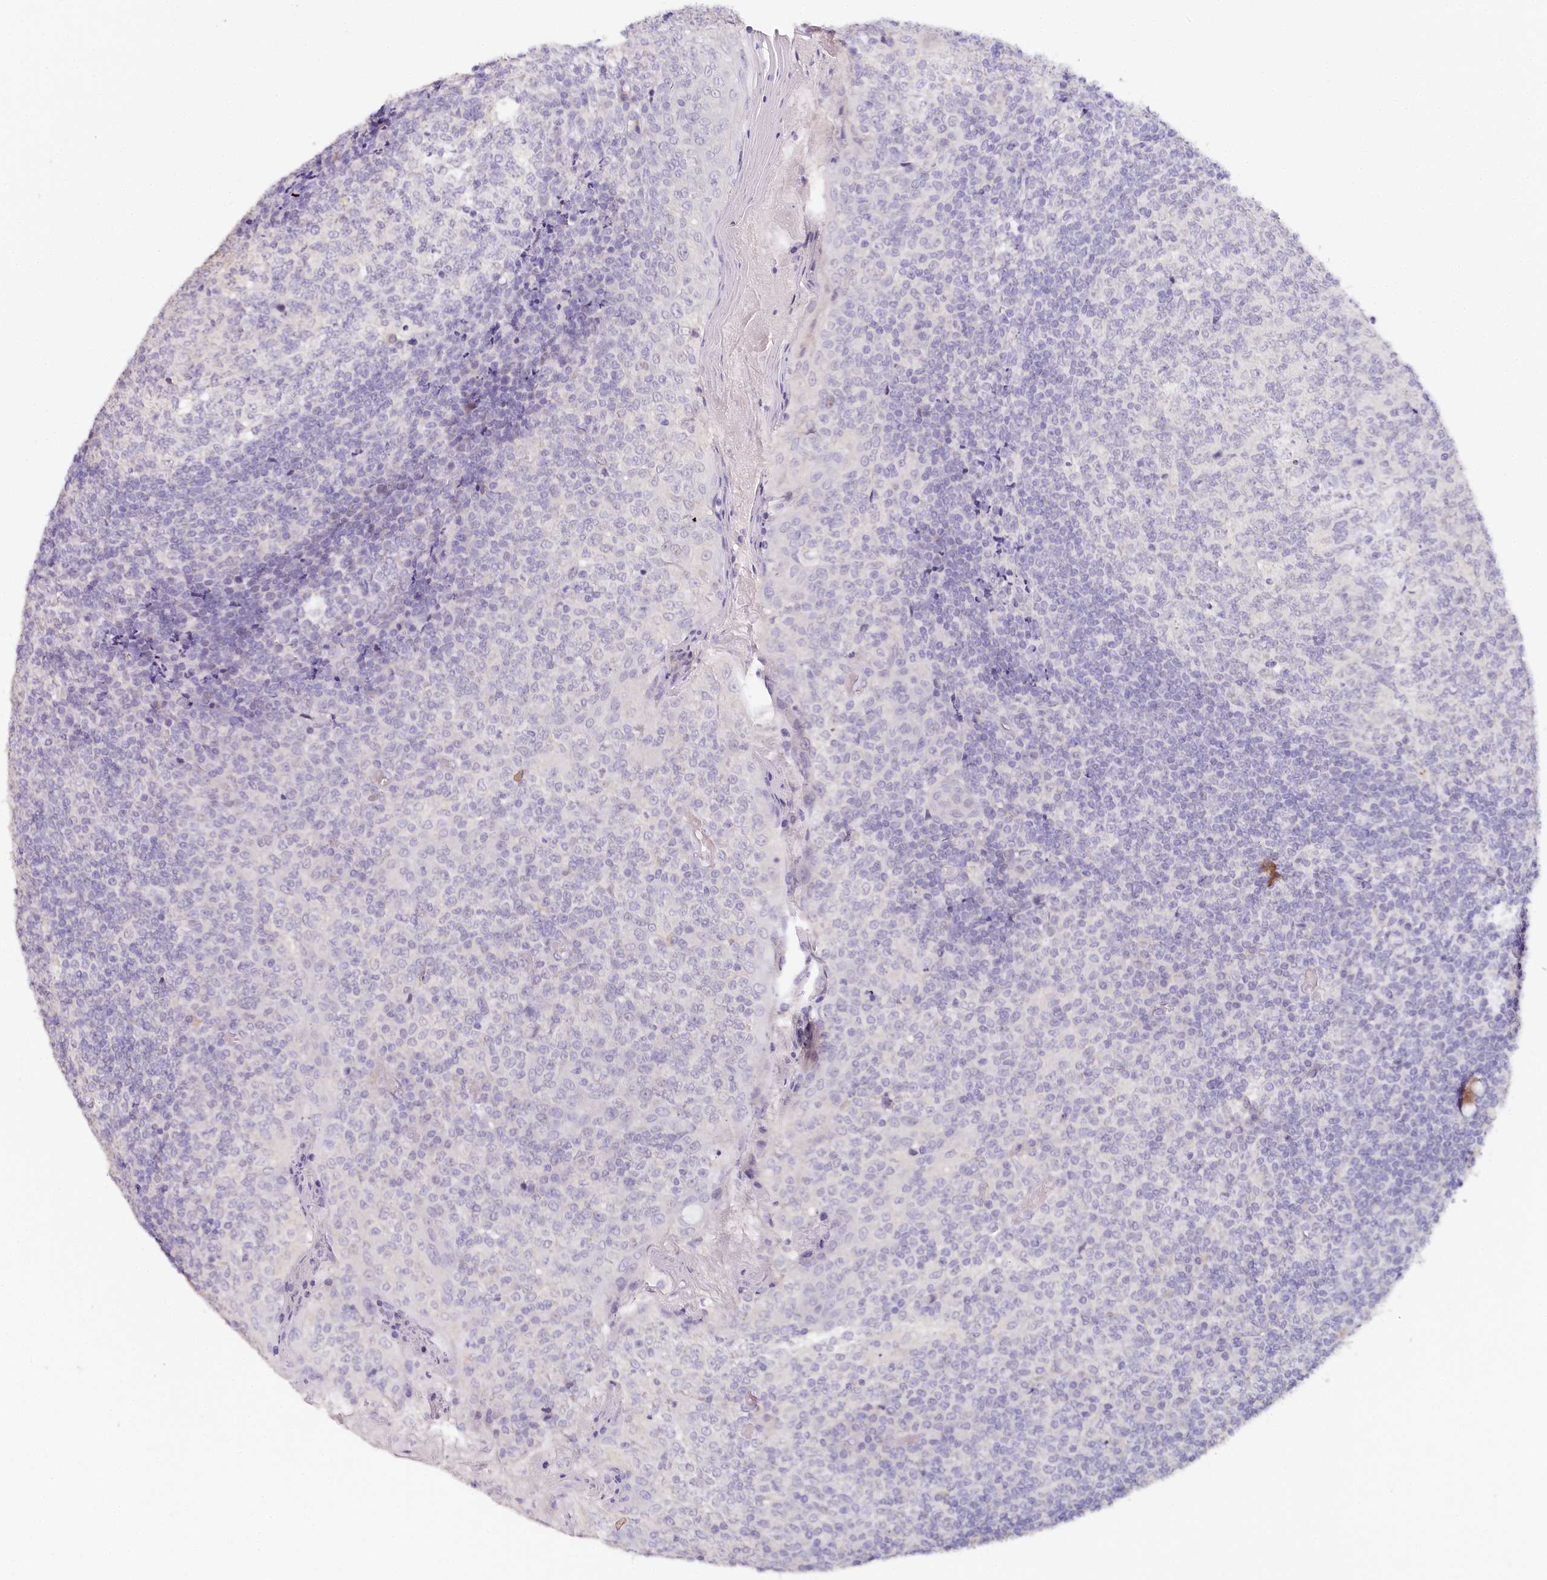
{"staining": {"intensity": "negative", "quantity": "none", "location": "none"}, "tissue": "tonsil", "cell_type": "Germinal center cells", "image_type": "normal", "snomed": [{"axis": "morphology", "description": "Normal tissue, NOS"}, {"axis": "topography", "description": "Tonsil"}], "caption": "Germinal center cells are negative for brown protein staining in unremarkable tonsil. (Brightfield microscopy of DAB (3,3'-diaminobenzidine) immunohistochemistry at high magnification).", "gene": "TP53", "patient": {"sex": "female", "age": 19}}